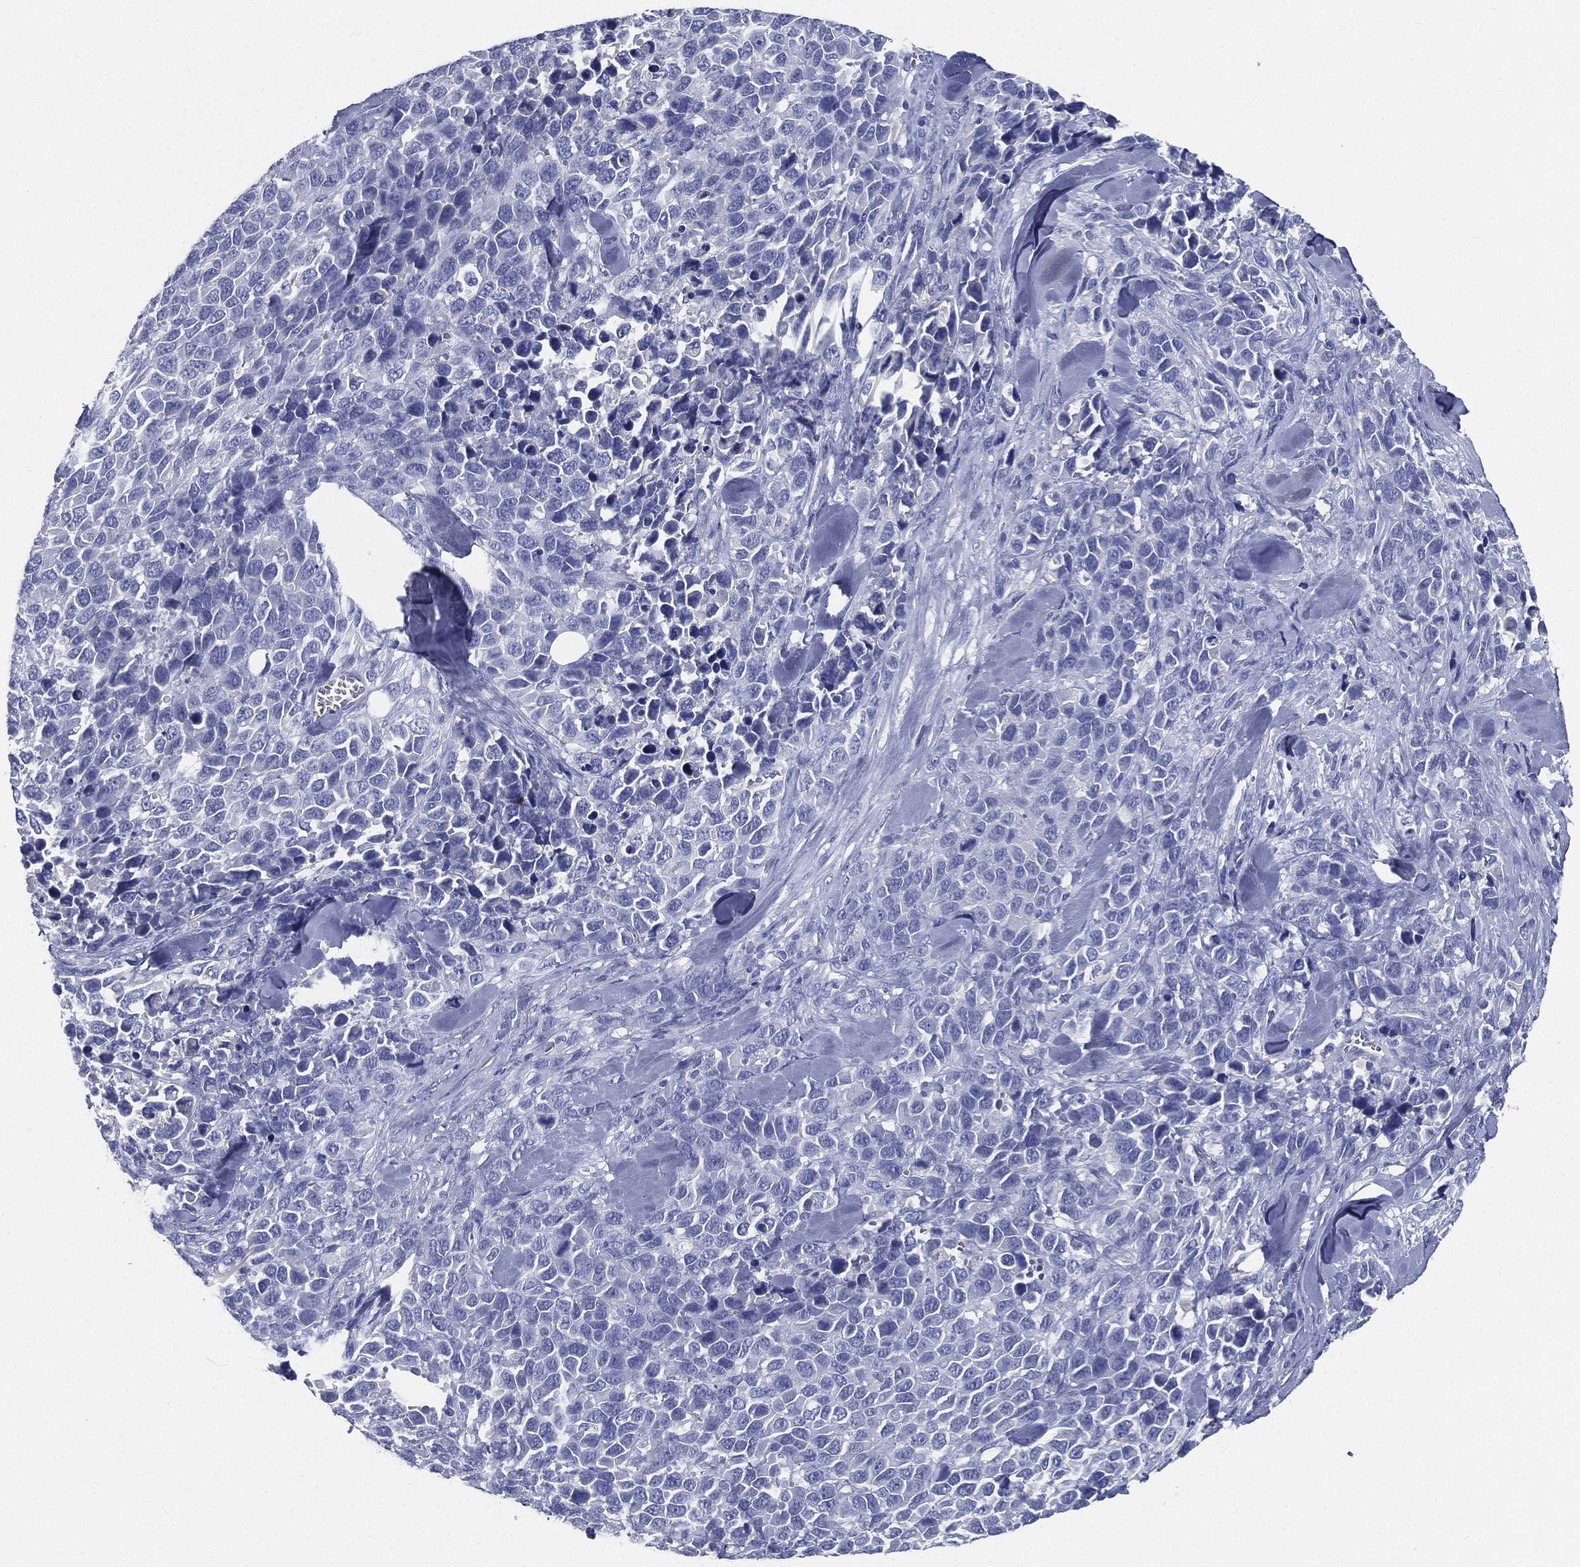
{"staining": {"intensity": "negative", "quantity": "none", "location": "none"}, "tissue": "melanoma", "cell_type": "Tumor cells", "image_type": "cancer", "snomed": [{"axis": "morphology", "description": "Malignant melanoma, Metastatic site"}, {"axis": "topography", "description": "Skin"}], "caption": "Melanoma stained for a protein using immunohistochemistry (IHC) reveals no staining tumor cells.", "gene": "STS", "patient": {"sex": "male", "age": 84}}